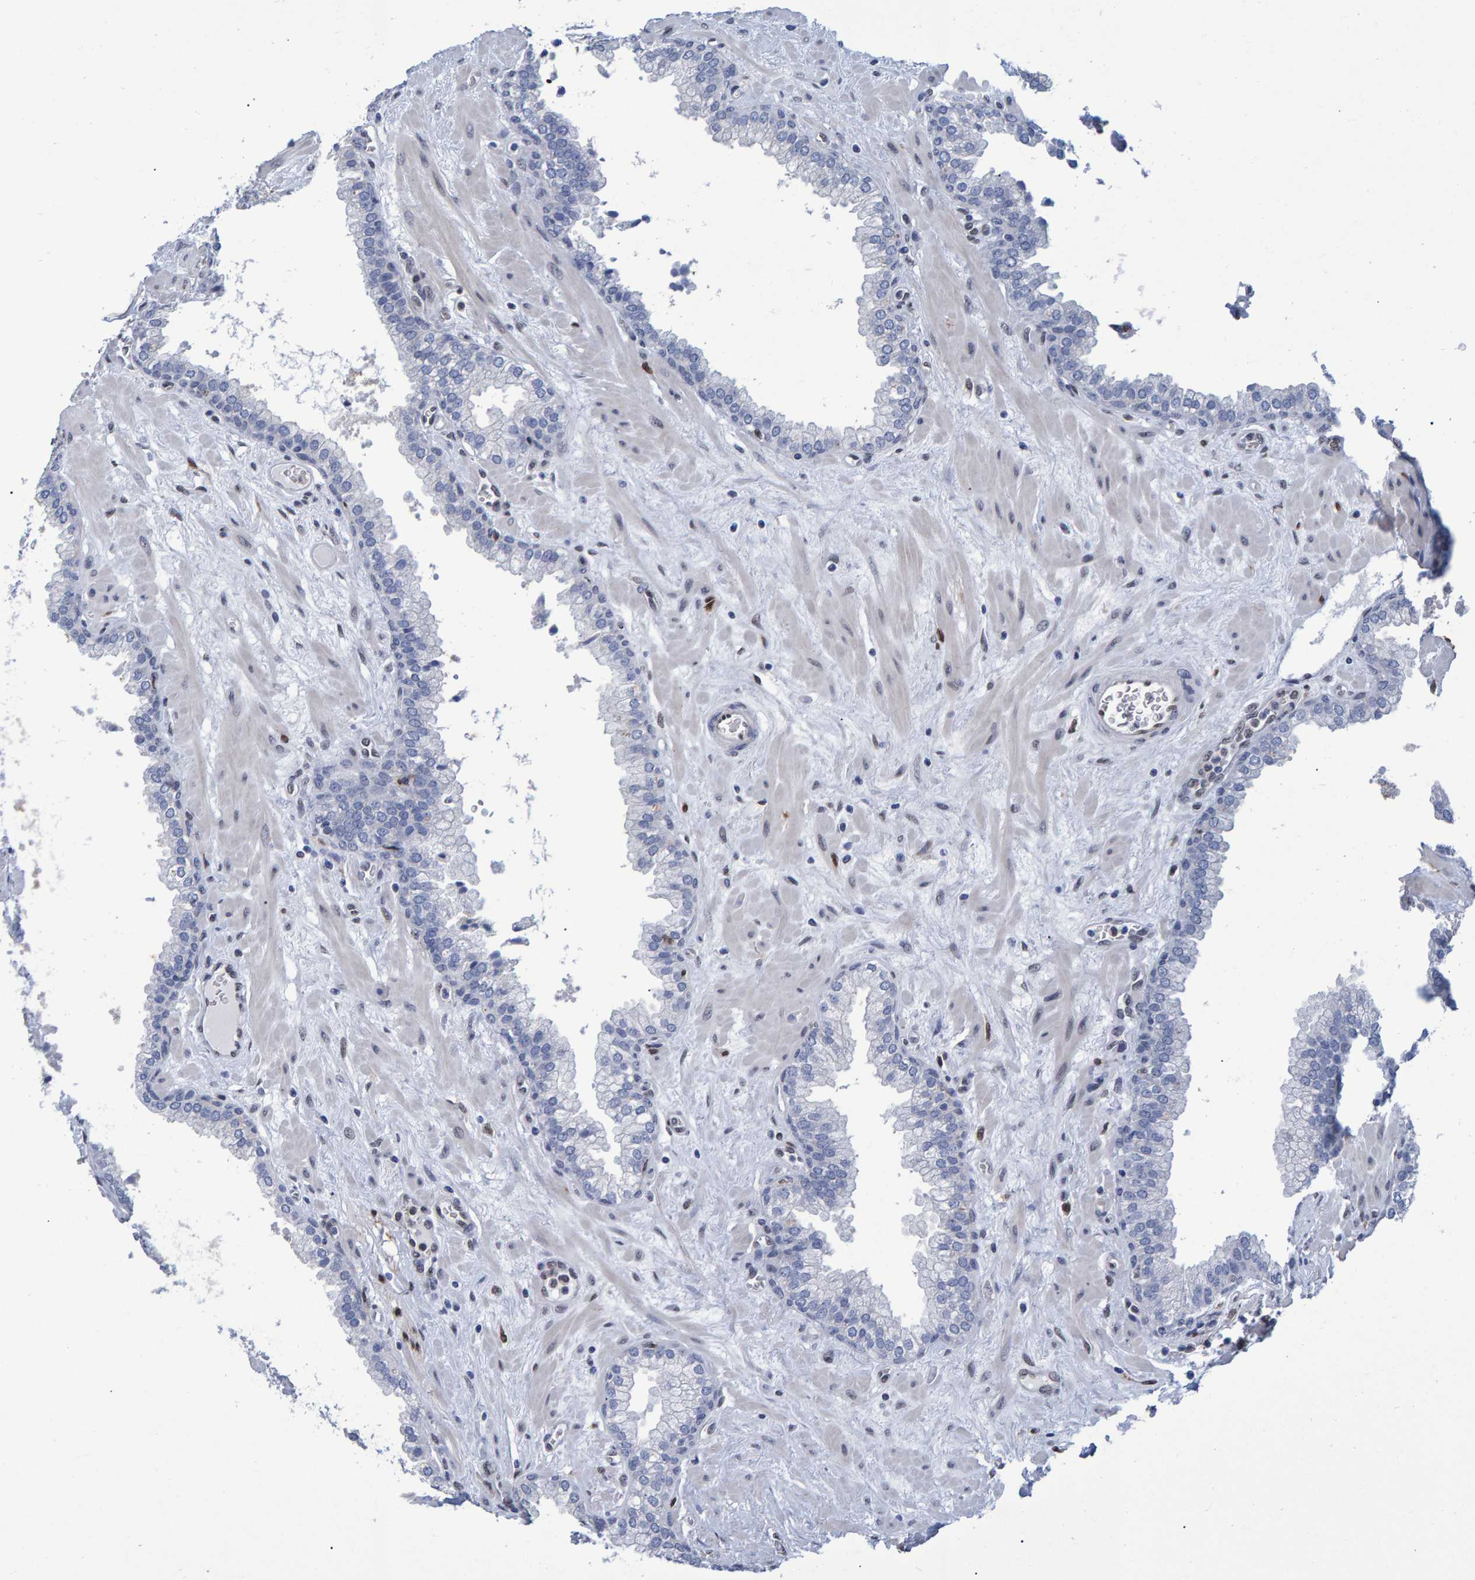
{"staining": {"intensity": "negative", "quantity": "none", "location": "none"}, "tissue": "prostate", "cell_type": "Glandular cells", "image_type": "normal", "snomed": [{"axis": "morphology", "description": "Normal tissue, NOS"}, {"axis": "morphology", "description": "Urothelial carcinoma, Low grade"}, {"axis": "topography", "description": "Urinary bladder"}, {"axis": "topography", "description": "Prostate"}], "caption": "IHC image of unremarkable prostate: prostate stained with DAB shows no significant protein staining in glandular cells.", "gene": "QKI", "patient": {"sex": "male", "age": 60}}